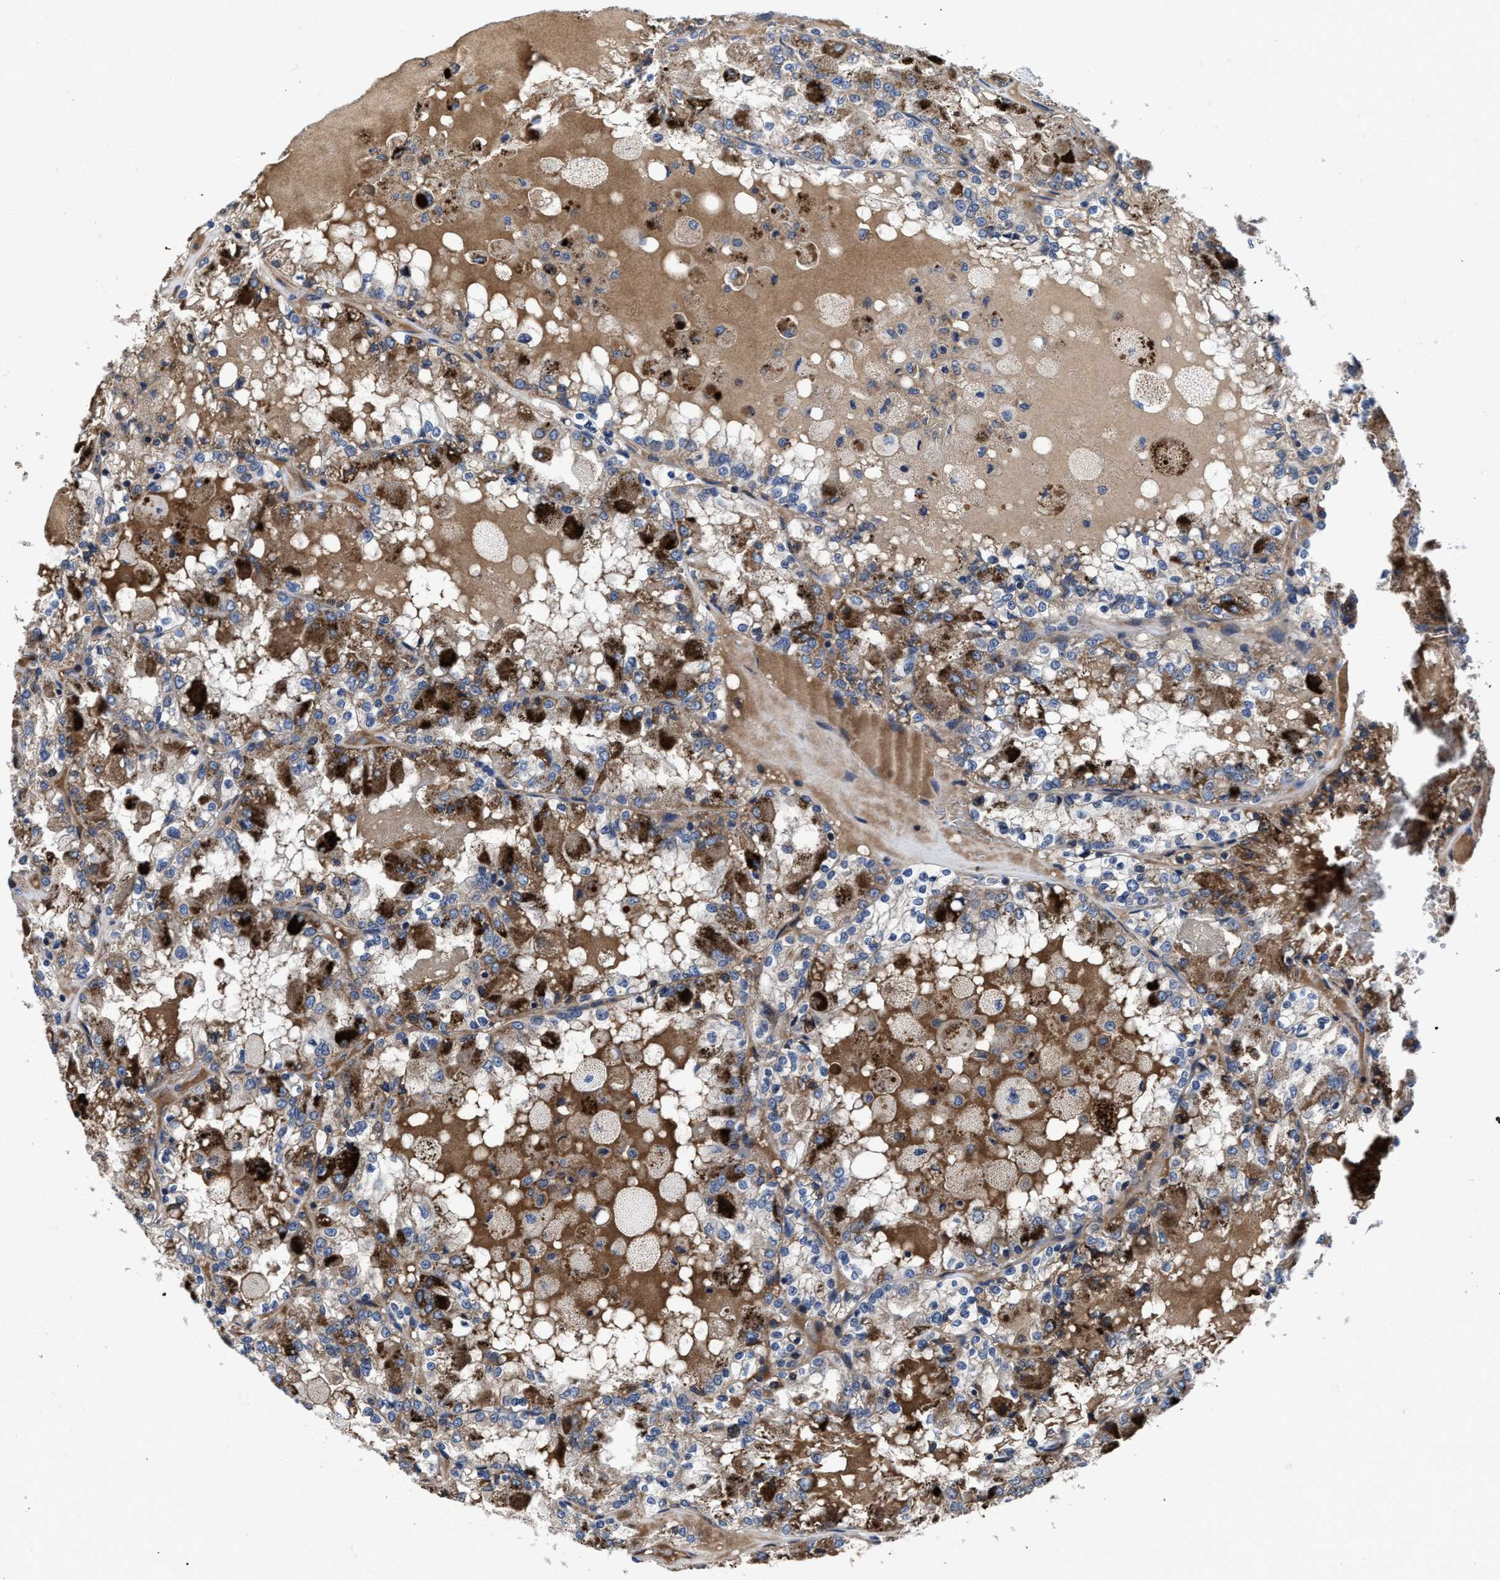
{"staining": {"intensity": "moderate", "quantity": ">75%", "location": "cytoplasmic/membranous"}, "tissue": "renal cancer", "cell_type": "Tumor cells", "image_type": "cancer", "snomed": [{"axis": "morphology", "description": "Adenocarcinoma, NOS"}, {"axis": "topography", "description": "Kidney"}], "caption": "Immunohistochemistry (IHC) (DAB) staining of adenocarcinoma (renal) demonstrates moderate cytoplasmic/membranous protein staining in about >75% of tumor cells.", "gene": "CACNA1D", "patient": {"sex": "female", "age": 56}}